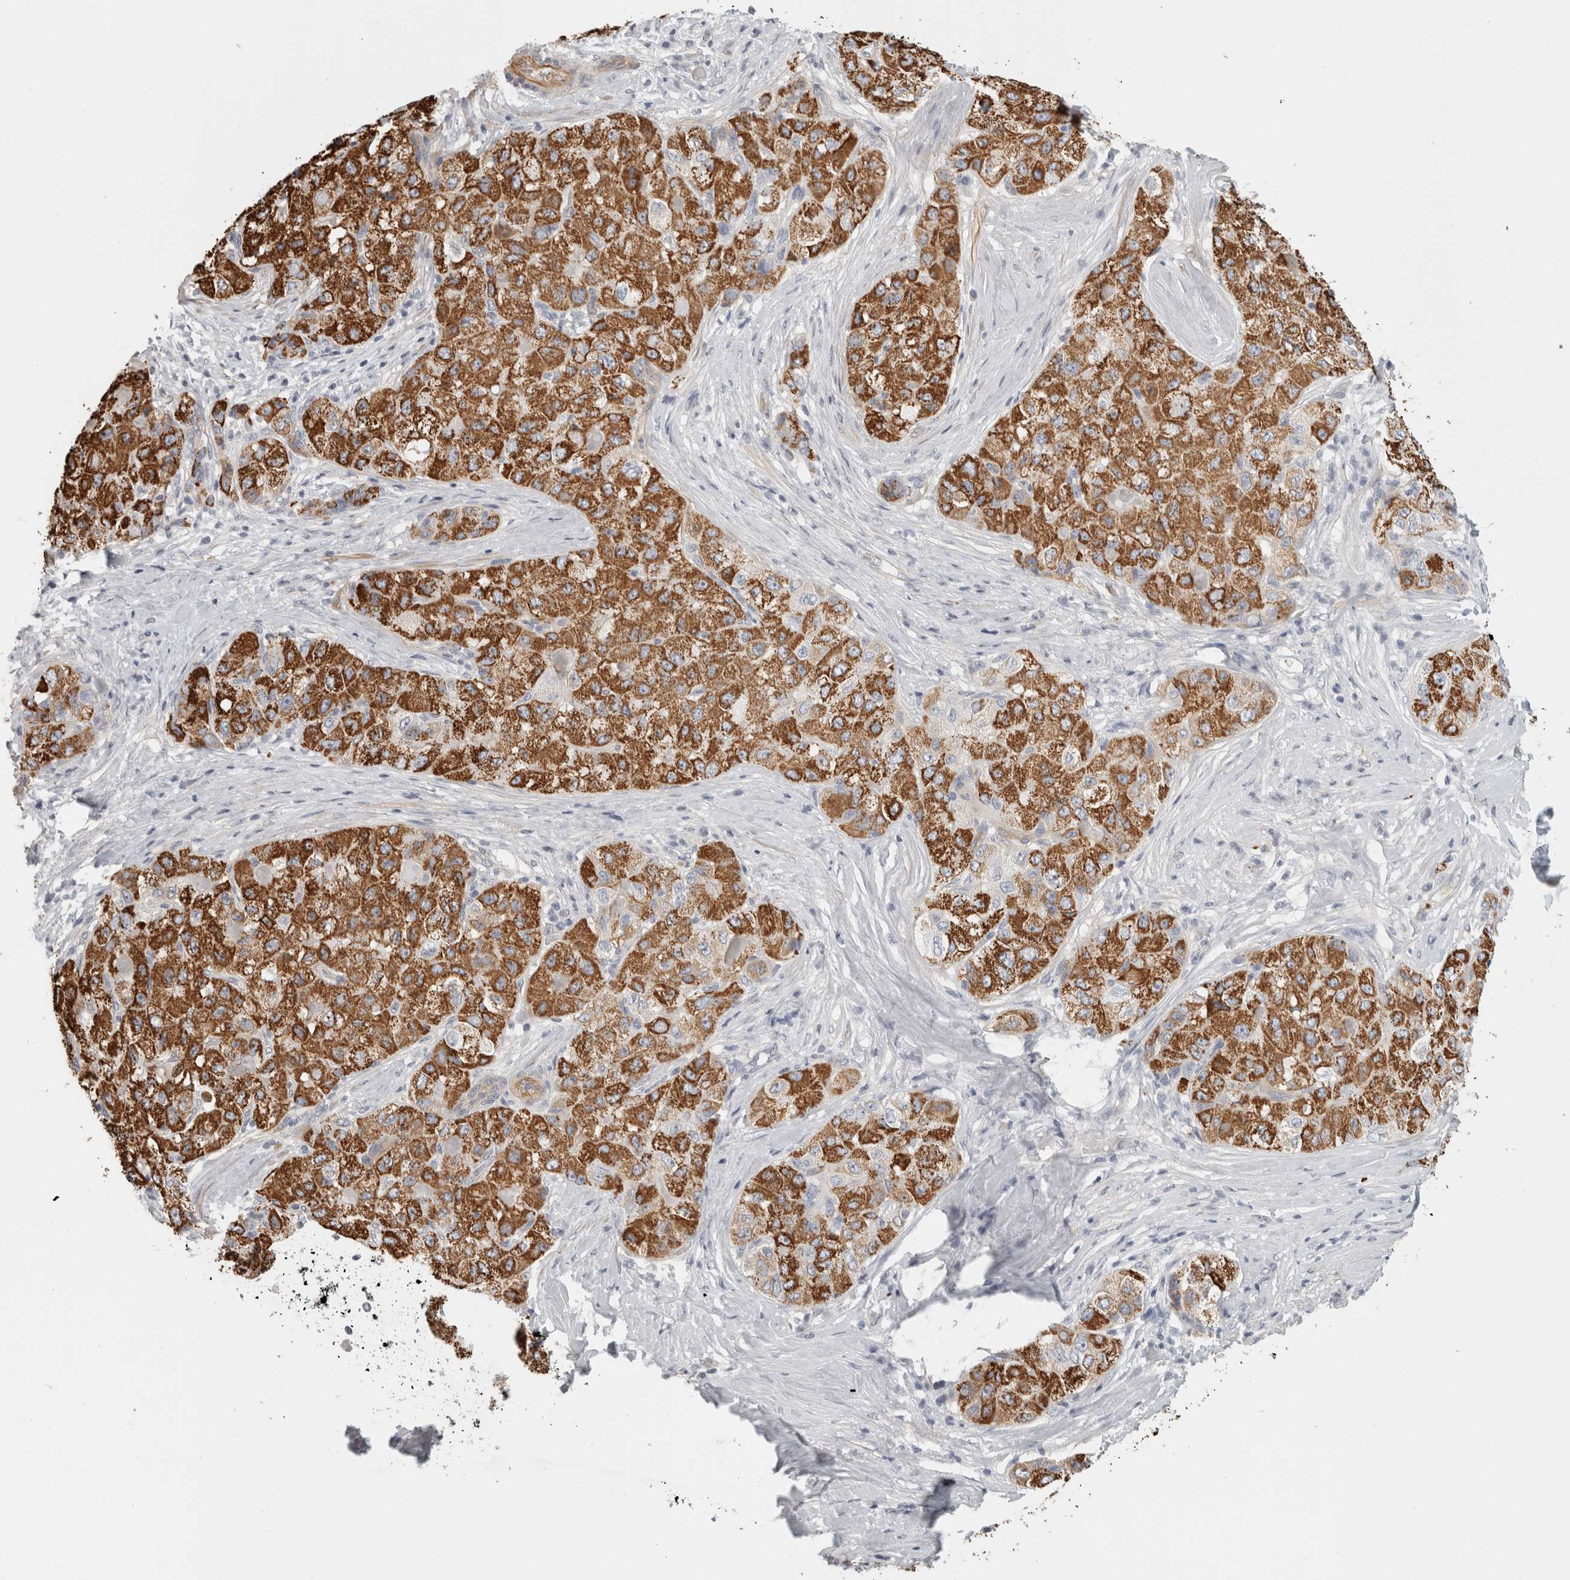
{"staining": {"intensity": "strong", "quantity": ">75%", "location": "cytoplasmic/membranous"}, "tissue": "liver cancer", "cell_type": "Tumor cells", "image_type": "cancer", "snomed": [{"axis": "morphology", "description": "Carcinoma, Hepatocellular, NOS"}, {"axis": "topography", "description": "Liver"}], "caption": "Immunohistochemistry (IHC) (DAB (3,3'-diaminobenzidine)) staining of human liver cancer demonstrates strong cytoplasmic/membranous protein staining in approximately >75% of tumor cells.", "gene": "FBLIM1", "patient": {"sex": "male", "age": 80}}